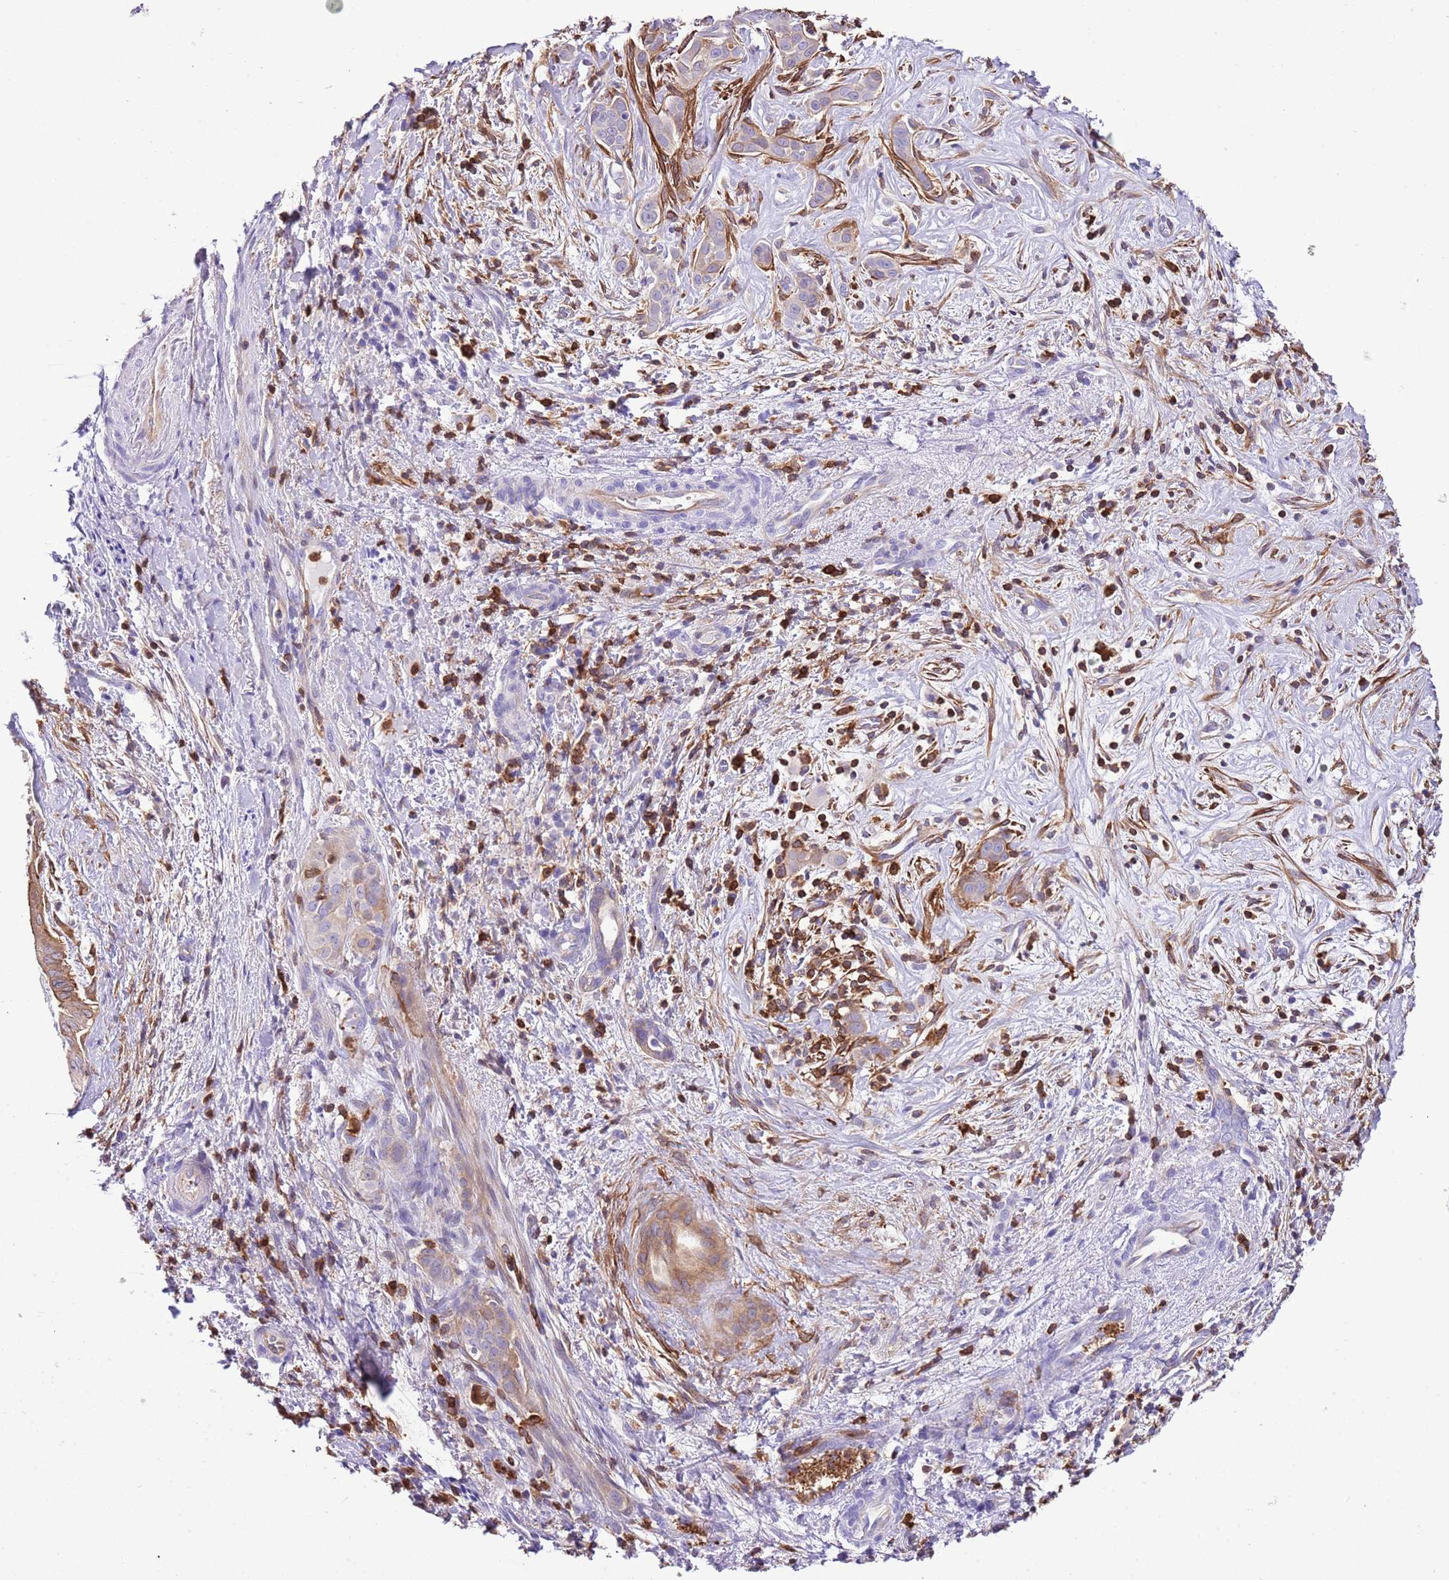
{"staining": {"intensity": "weak", "quantity": "<25%", "location": "cytoplasmic/membranous"}, "tissue": "liver cancer", "cell_type": "Tumor cells", "image_type": "cancer", "snomed": [{"axis": "morphology", "description": "Cholangiocarcinoma"}, {"axis": "topography", "description": "Liver"}], "caption": "An immunohistochemistry (IHC) micrograph of liver cancer is shown. There is no staining in tumor cells of liver cancer.", "gene": "CNN2", "patient": {"sex": "male", "age": 67}}